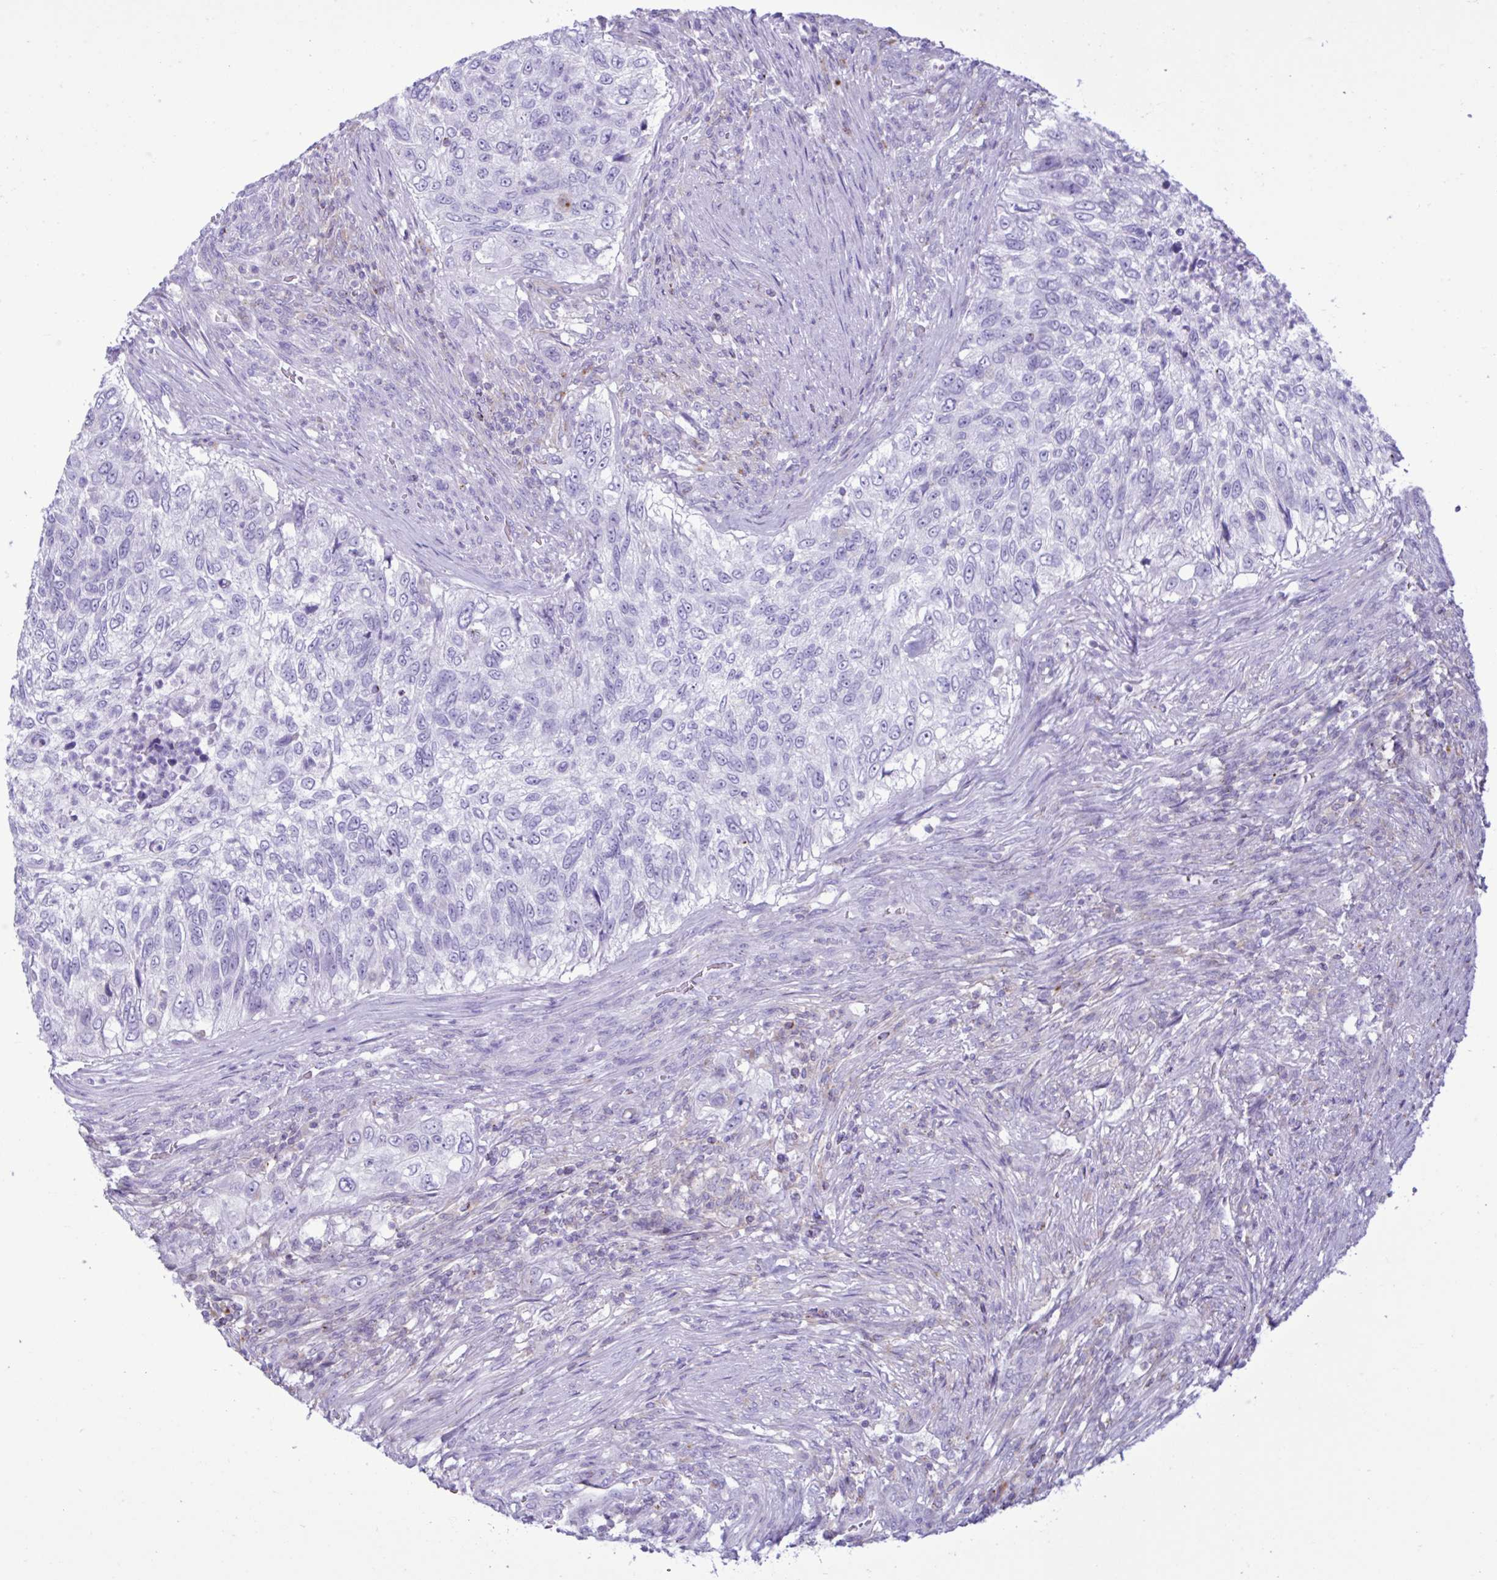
{"staining": {"intensity": "negative", "quantity": "none", "location": "none"}, "tissue": "urothelial cancer", "cell_type": "Tumor cells", "image_type": "cancer", "snomed": [{"axis": "morphology", "description": "Urothelial carcinoma, High grade"}, {"axis": "topography", "description": "Urinary bladder"}], "caption": "Protein analysis of urothelial cancer displays no significant expression in tumor cells.", "gene": "XCL1", "patient": {"sex": "female", "age": 60}}